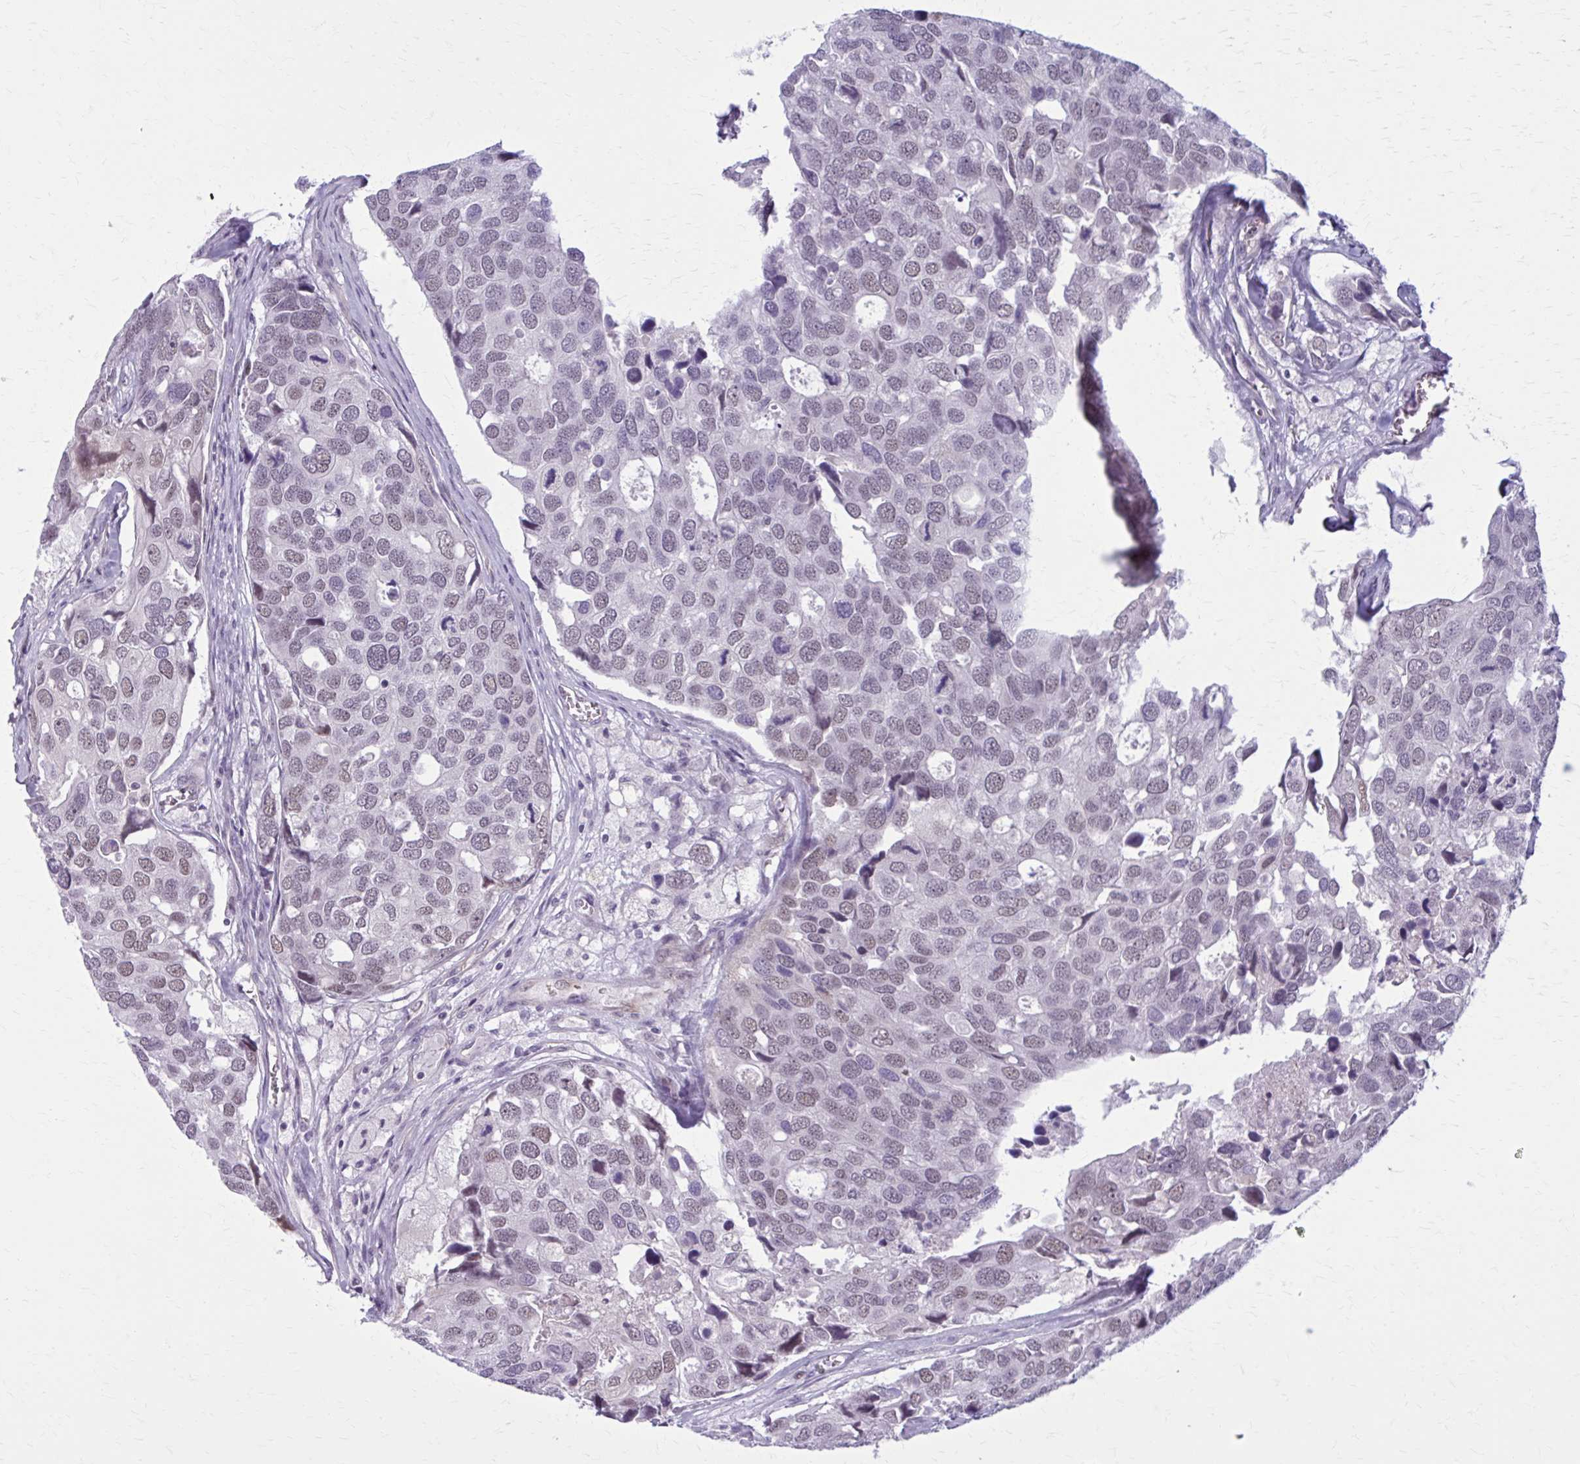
{"staining": {"intensity": "weak", "quantity": "<25%", "location": "nuclear"}, "tissue": "breast cancer", "cell_type": "Tumor cells", "image_type": "cancer", "snomed": [{"axis": "morphology", "description": "Duct carcinoma"}, {"axis": "topography", "description": "Breast"}], "caption": "Immunohistochemical staining of breast invasive ductal carcinoma exhibits no significant expression in tumor cells.", "gene": "NUMBL", "patient": {"sex": "female", "age": 83}}